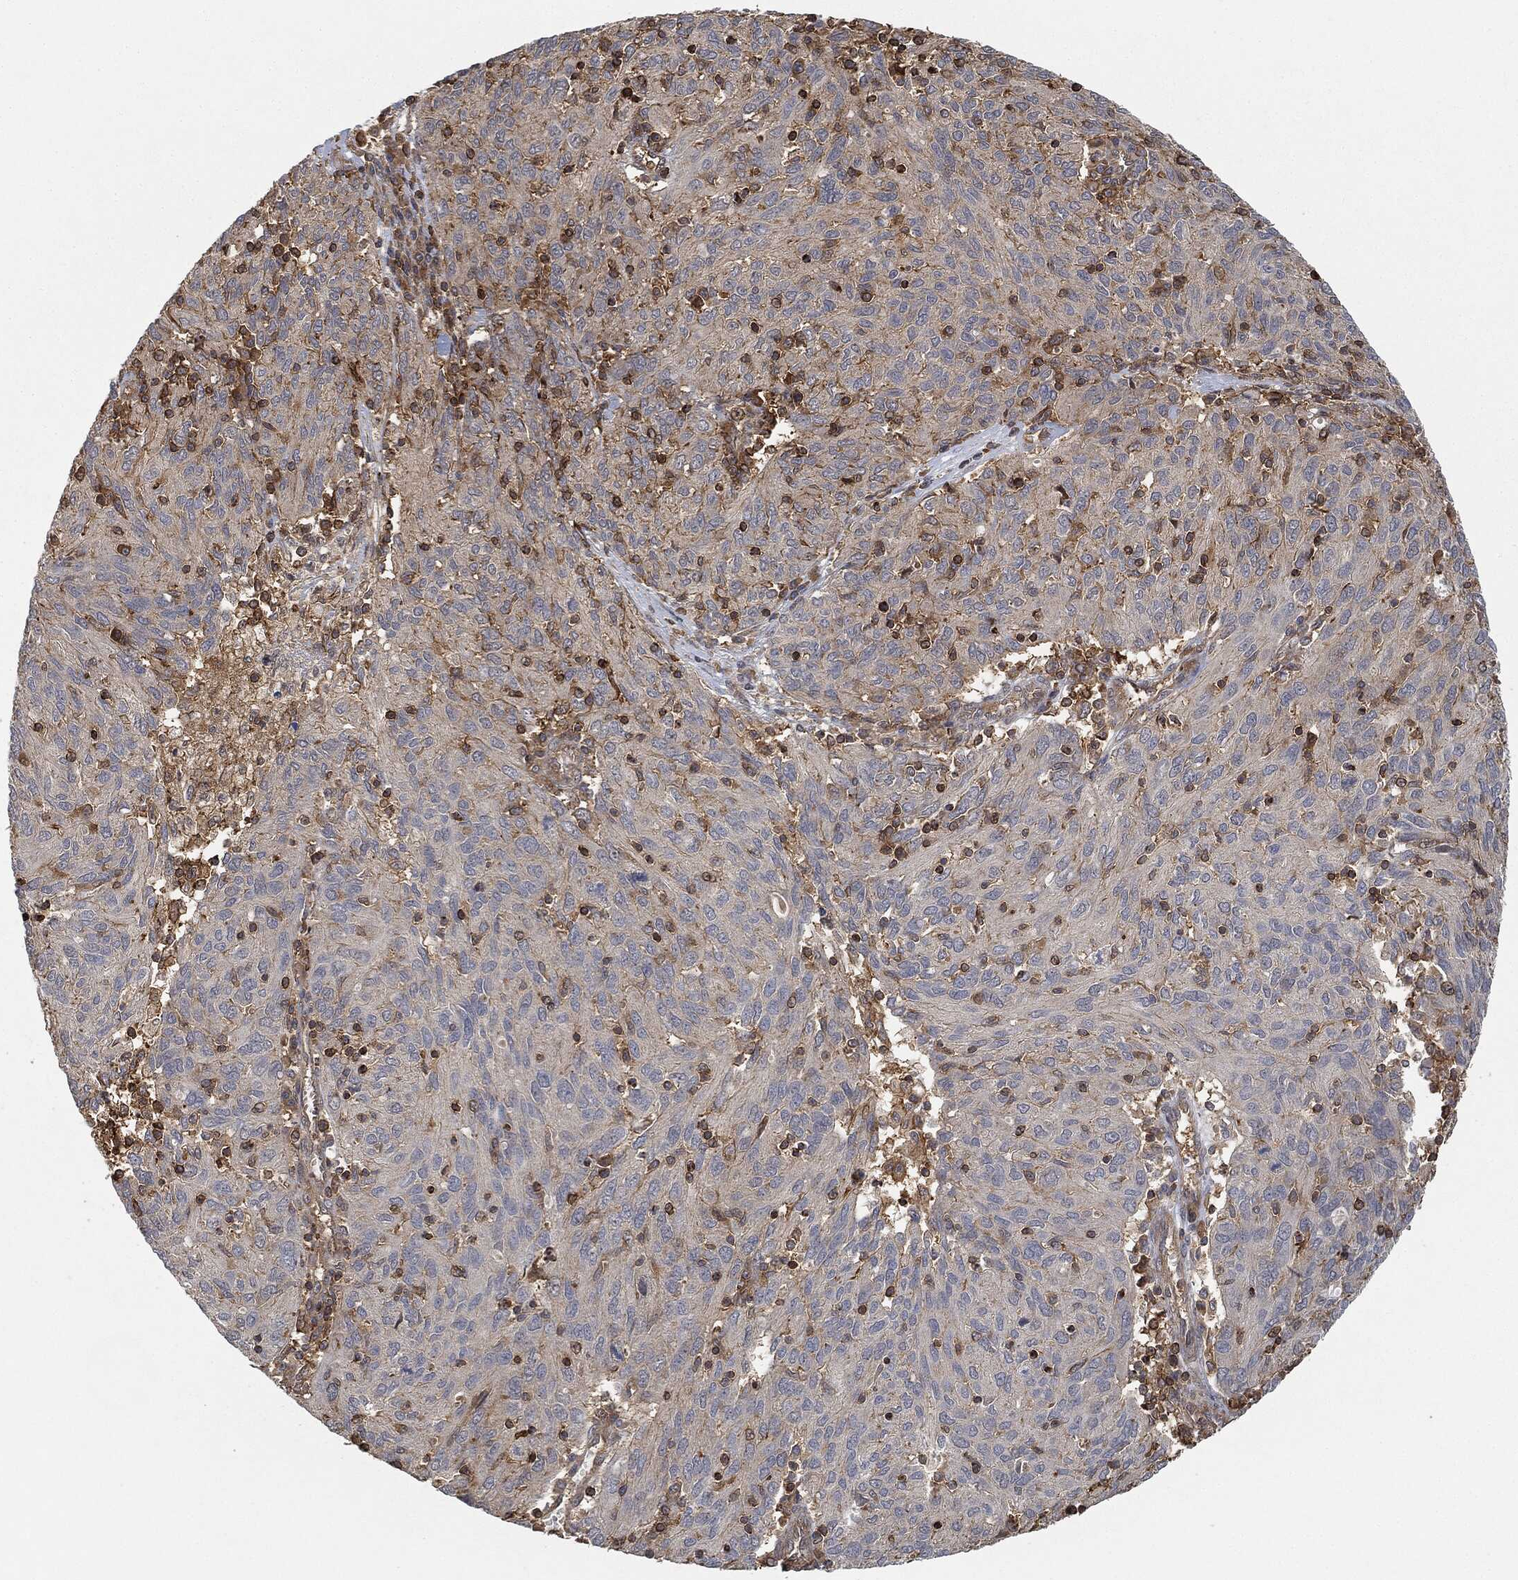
{"staining": {"intensity": "moderate", "quantity": "<25%", "location": "cytoplasmic/membranous"}, "tissue": "ovarian cancer", "cell_type": "Tumor cells", "image_type": "cancer", "snomed": [{"axis": "morphology", "description": "Carcinoma, endometroid"}, {"axis": "topography", "description": "Ovary"}], "caption": "Brown immunohistochemical staining in human ovarian cancer (endometroid carcinoma) displays moderate cytoplasmic/membranous expression in approximately <25% of tumor cells. Nuclei are stained in blue.", "gene": "TPT1", "patient": {"sex": "female", "age": 50}}